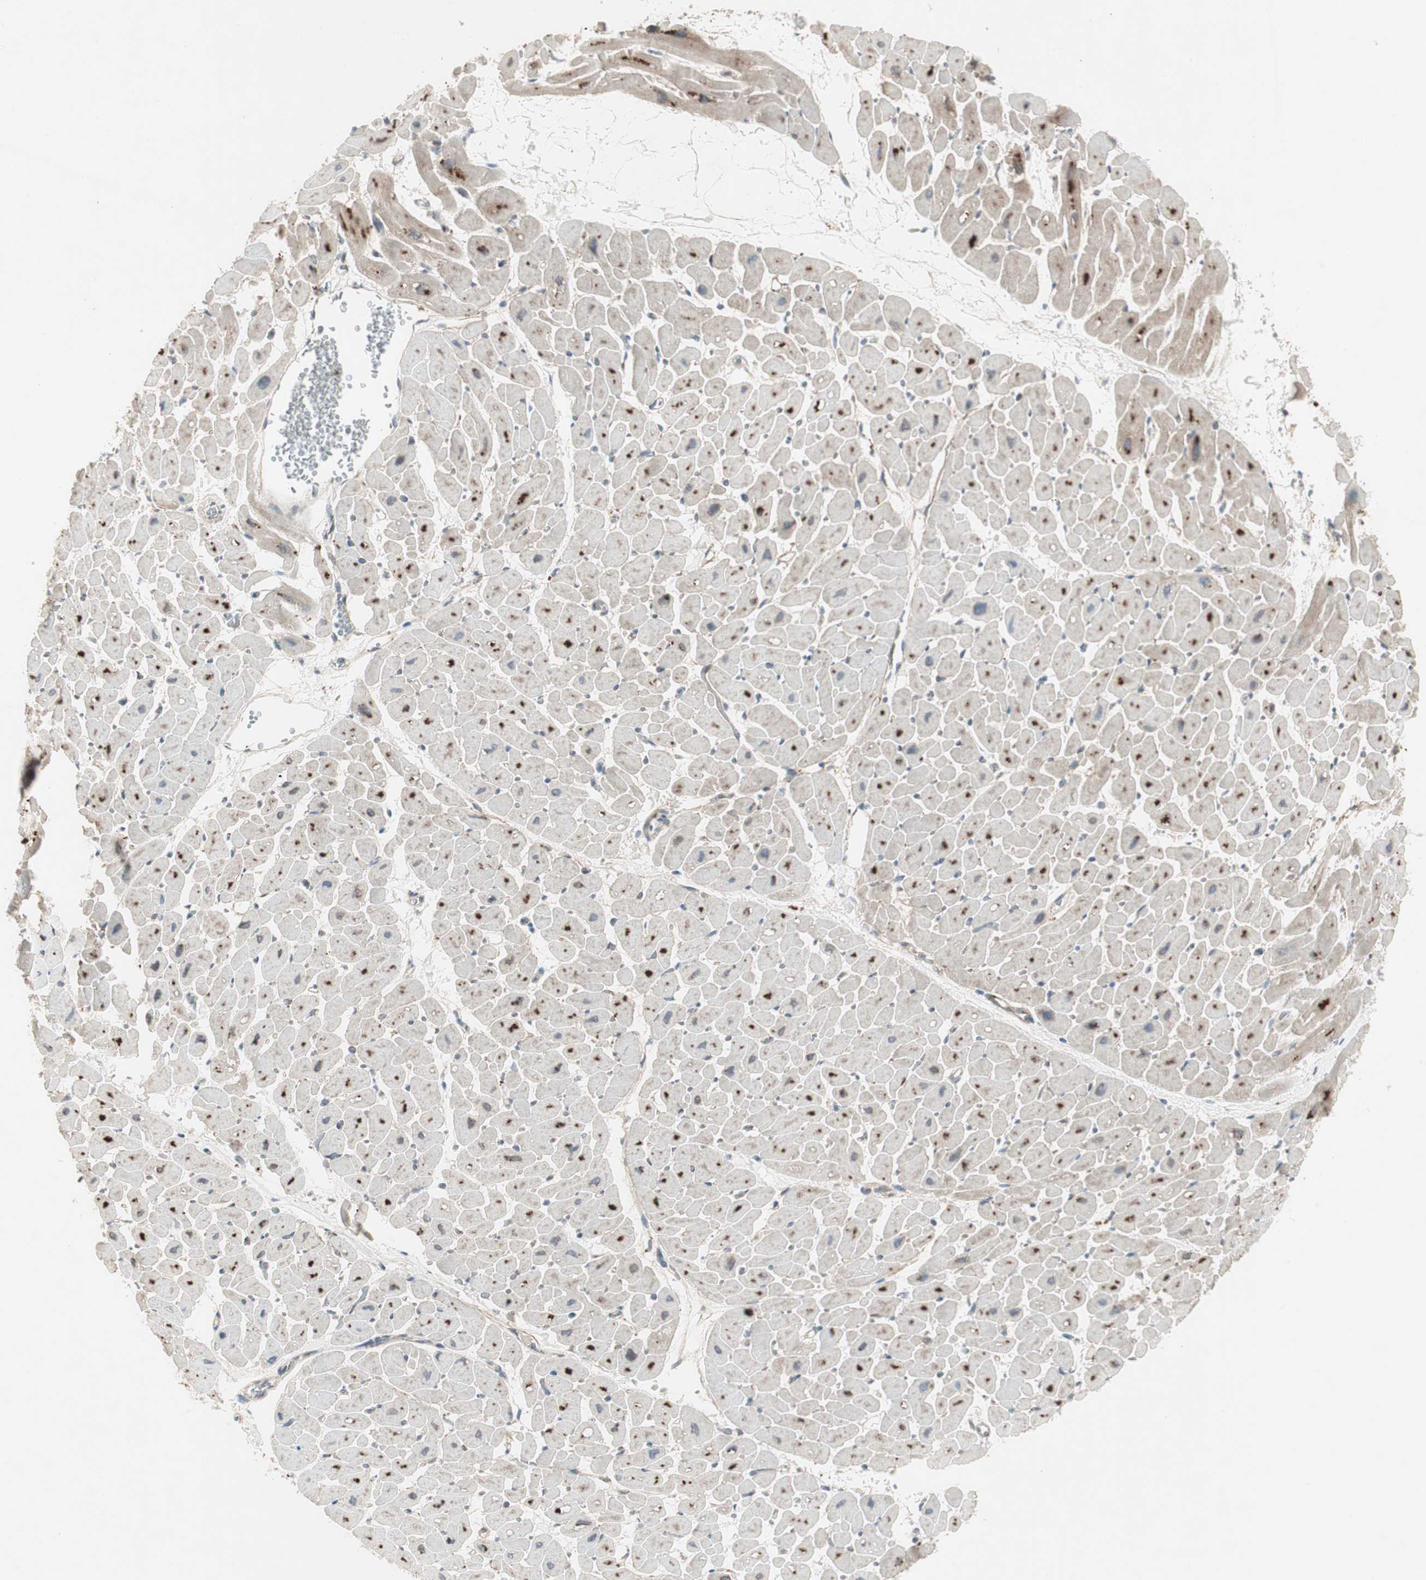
{"staining": {"intensity": "moderate", "quantity": "25%-75%", "location": "cytoplasmic/membranous"}, "tissue": "heart muscle", "cell_type": "Cardiomyocytes", "image_type": "normal", "snomed": [{"axis": "morphology", "description": "Normal tissue, NOS"}, {"axis": "topography", "description": "Heart"}], "caption": "A high-resolution micrograph shows immunohistochemistry staining of unremarkable heart muscle, which displays moderate cytoplasmic/membranous positivity in approximately 25%-75% of cardiomyocytes. (IHC, brightfield microscopy, high magnification).", "gene": "FGFR4", "patient": {"sex": "male", "age": 45}}